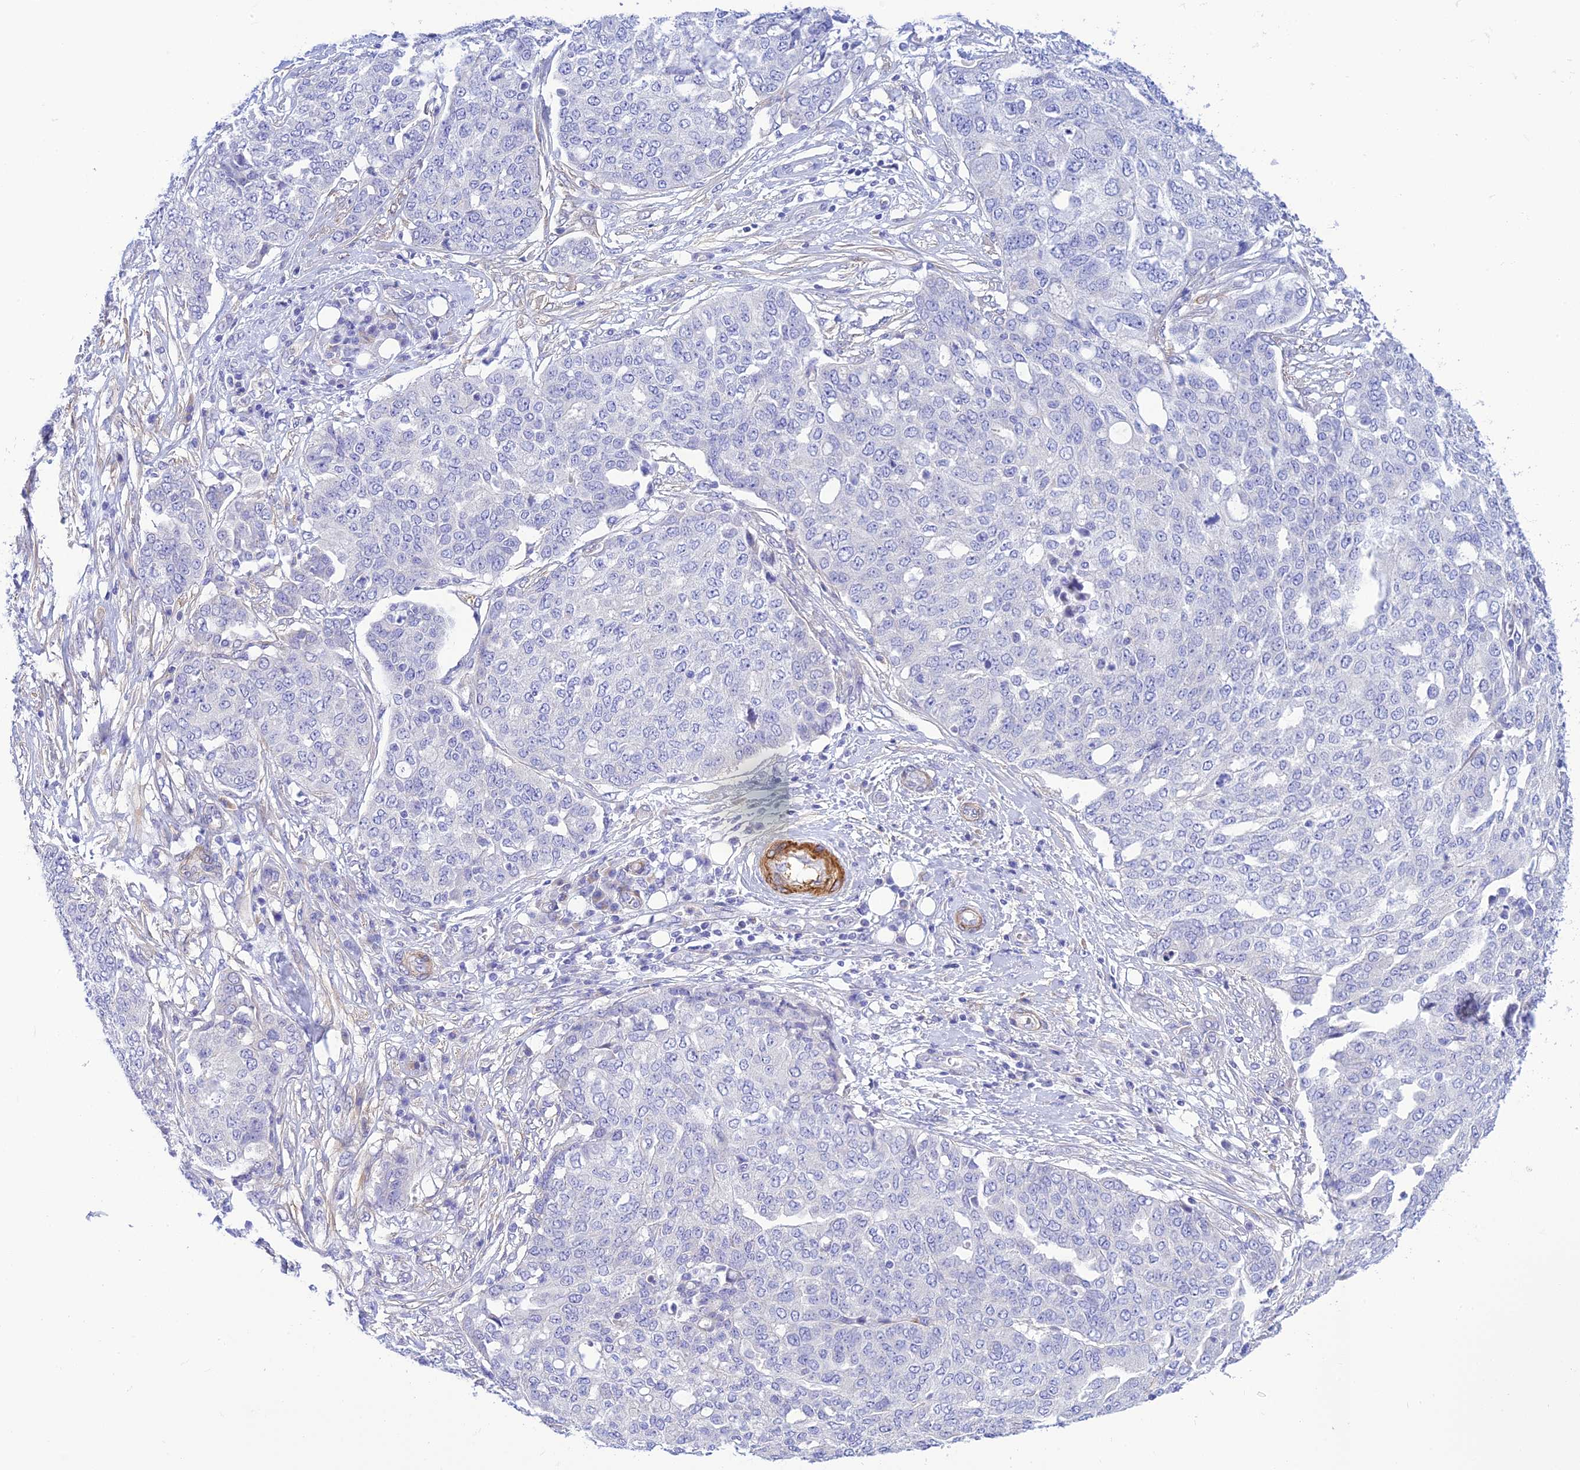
{"staining": {"intensity": "negative", "quantity": "none", "location": "none"}, "tissue": "ovarian cancer", "cell_type": "Tumor cells", "image_type": "cancer", "snomed": [{"axis": "morphology", "description": "Cystadenocarcinoma, serous, NOS"}, {"axis": "topography", "description": "Soft tissue"}, {"axis": "topography", "description": "Ovary"}], "caption": "Ovarian cancer (serous cystadenocarcinoma) stained for a protein using immunohistochemistry demonstrates no staining tumor cells.", "gene": "ZDHHC16", "patient": {"sex": "female", "age": 57}}